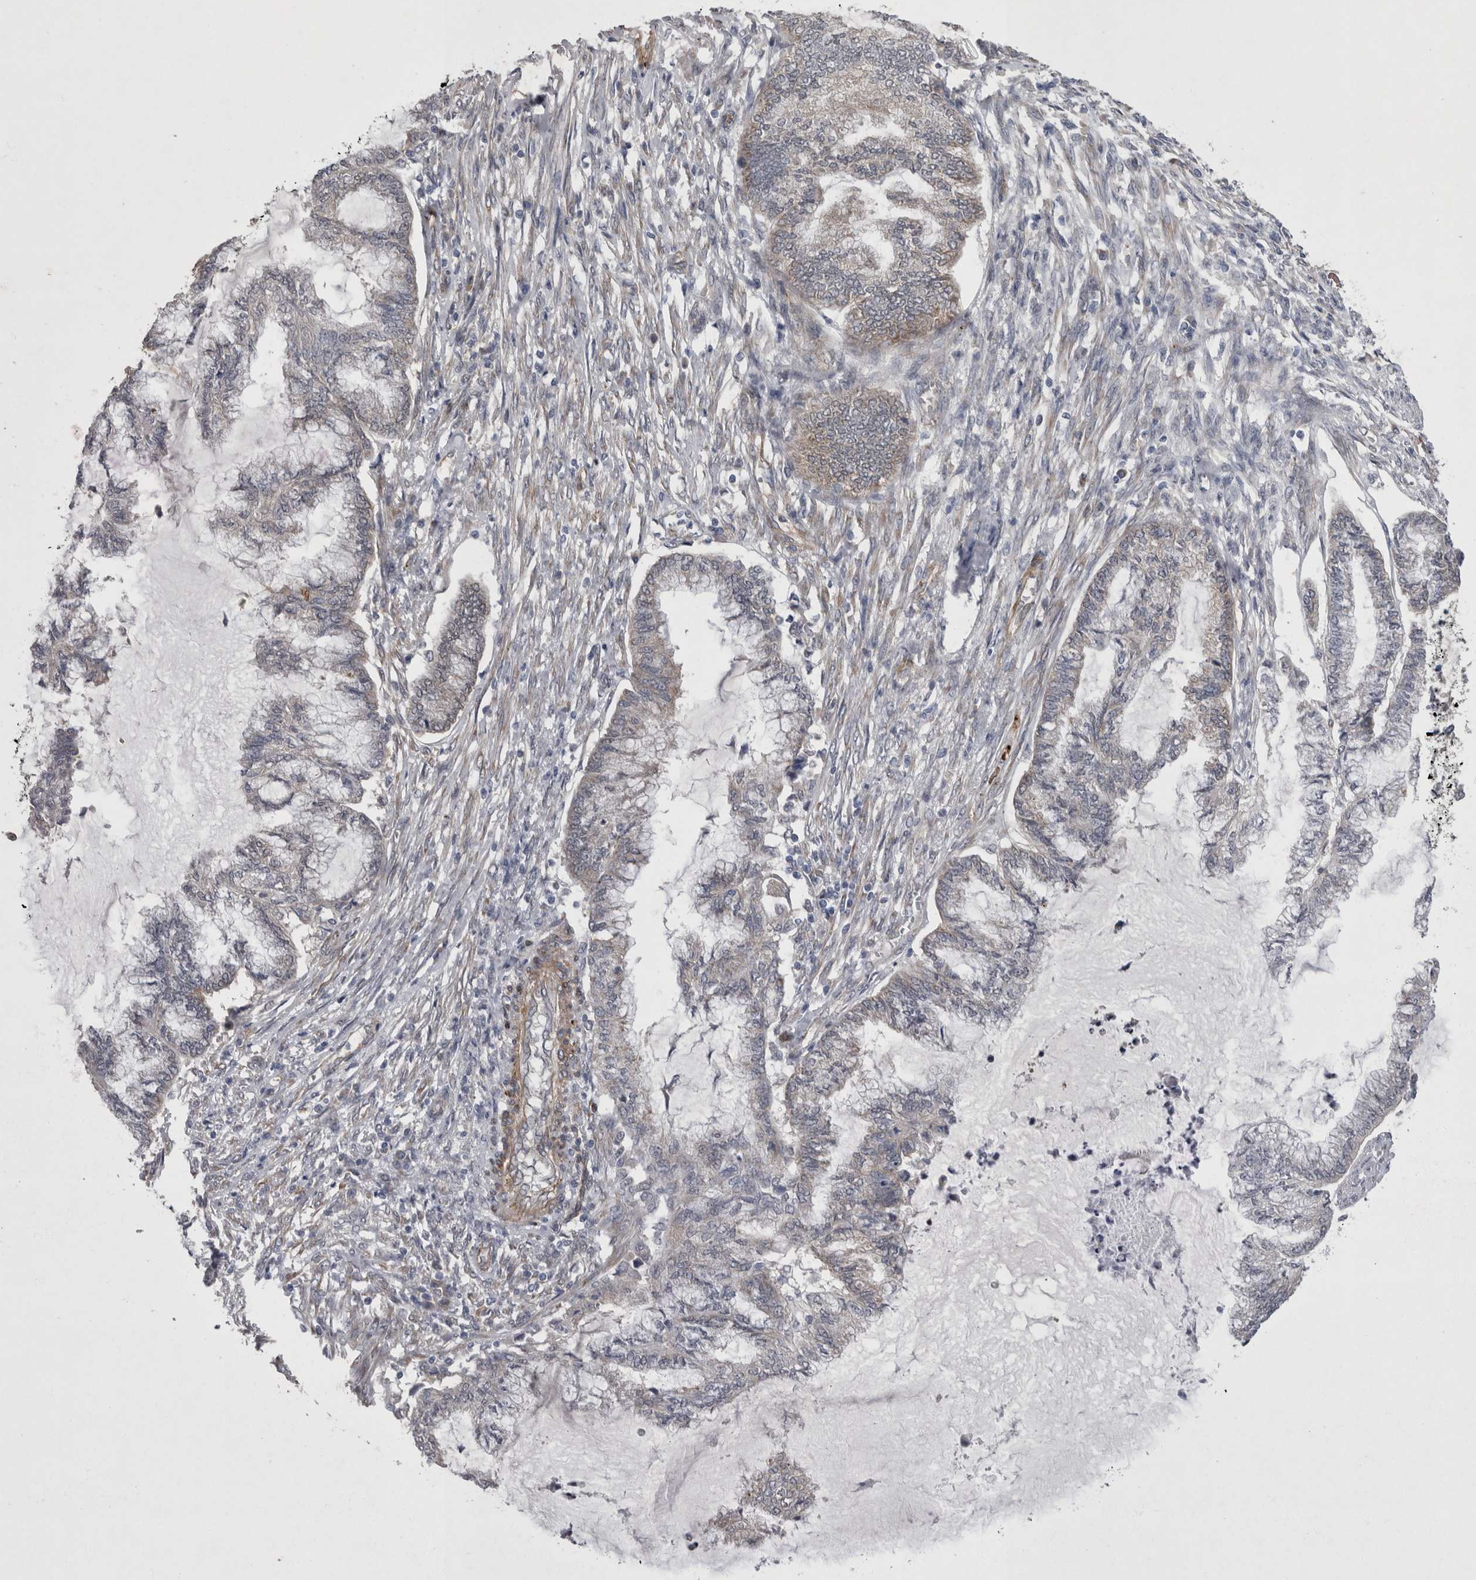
{"staining": {"intensity": "negative", "quantity": "none", "location": "none"}, "tissue": "endometrial cancer", "cell_type": "Tumor cells", "image_type": "cancer", "snomed": [{"axis": "morphology", "description": "Adenocarcinoma, NOS"}, {"axis": "topography", "description": "Endometrium"}], "caption": "IHC photomicrograph of human endometrial adenocarcinoma stained for a protein (brown), which shows no staining in tumor cells.", "gene": "DDX6", "patient": {"sex": "female", "age": 86}}